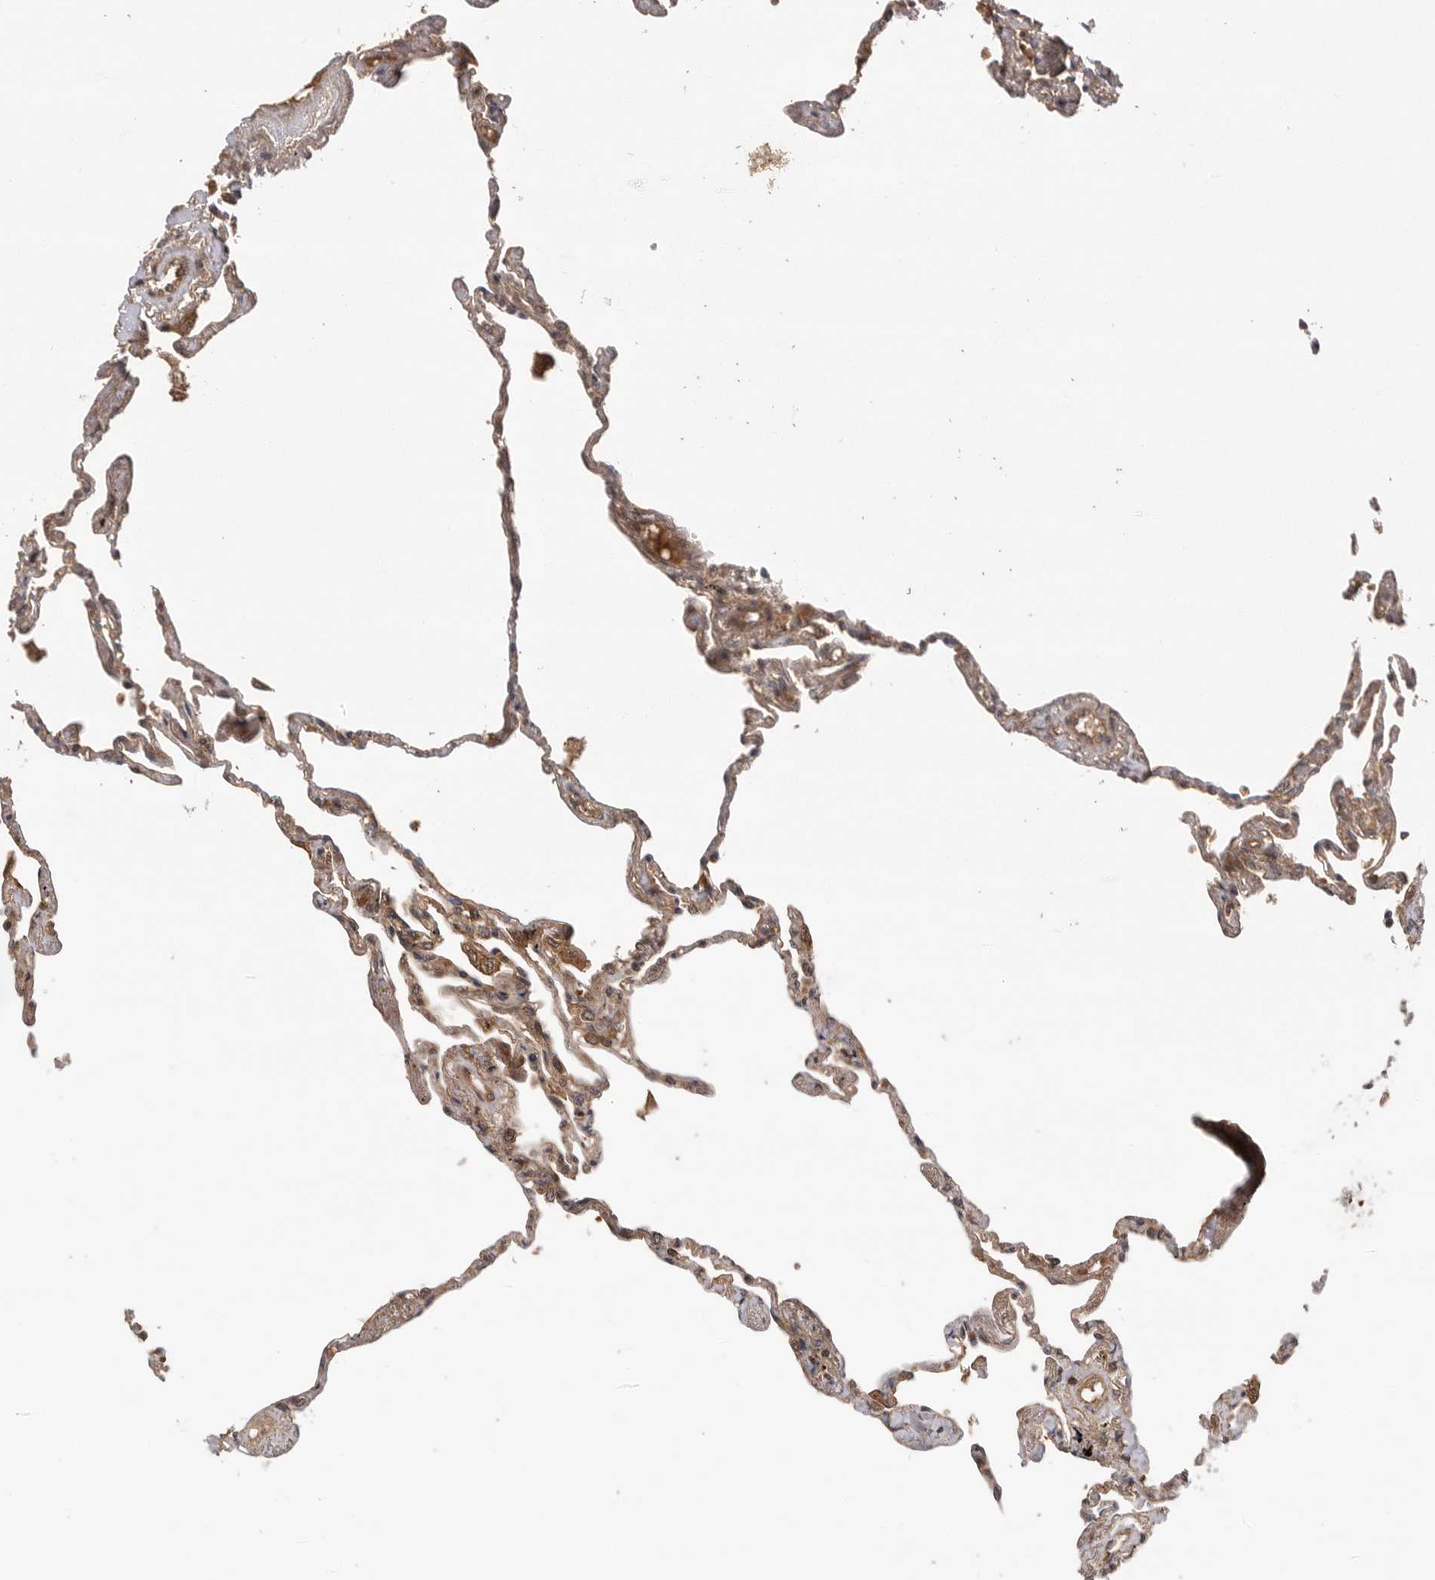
{"staining": {"intensity": "moderate", "quantity": ">75%", "location": "cytoplasmic/membranous"}, "tissue": "lung", "cell_type": "Alveolar cells", "image_type": "normal", "snomed": [{"axis": "morphology", "description": "Normal tissue, NOS"}, {"axis": "topography", "description": "Lung"}], "caption": "Protein staining displays moderate cytoplasmic/membranous expression in approximately >75% of alveolar cells in benign lung.", "gene": "PRDX4", "patient": {"sex": "female", "age": 67}}